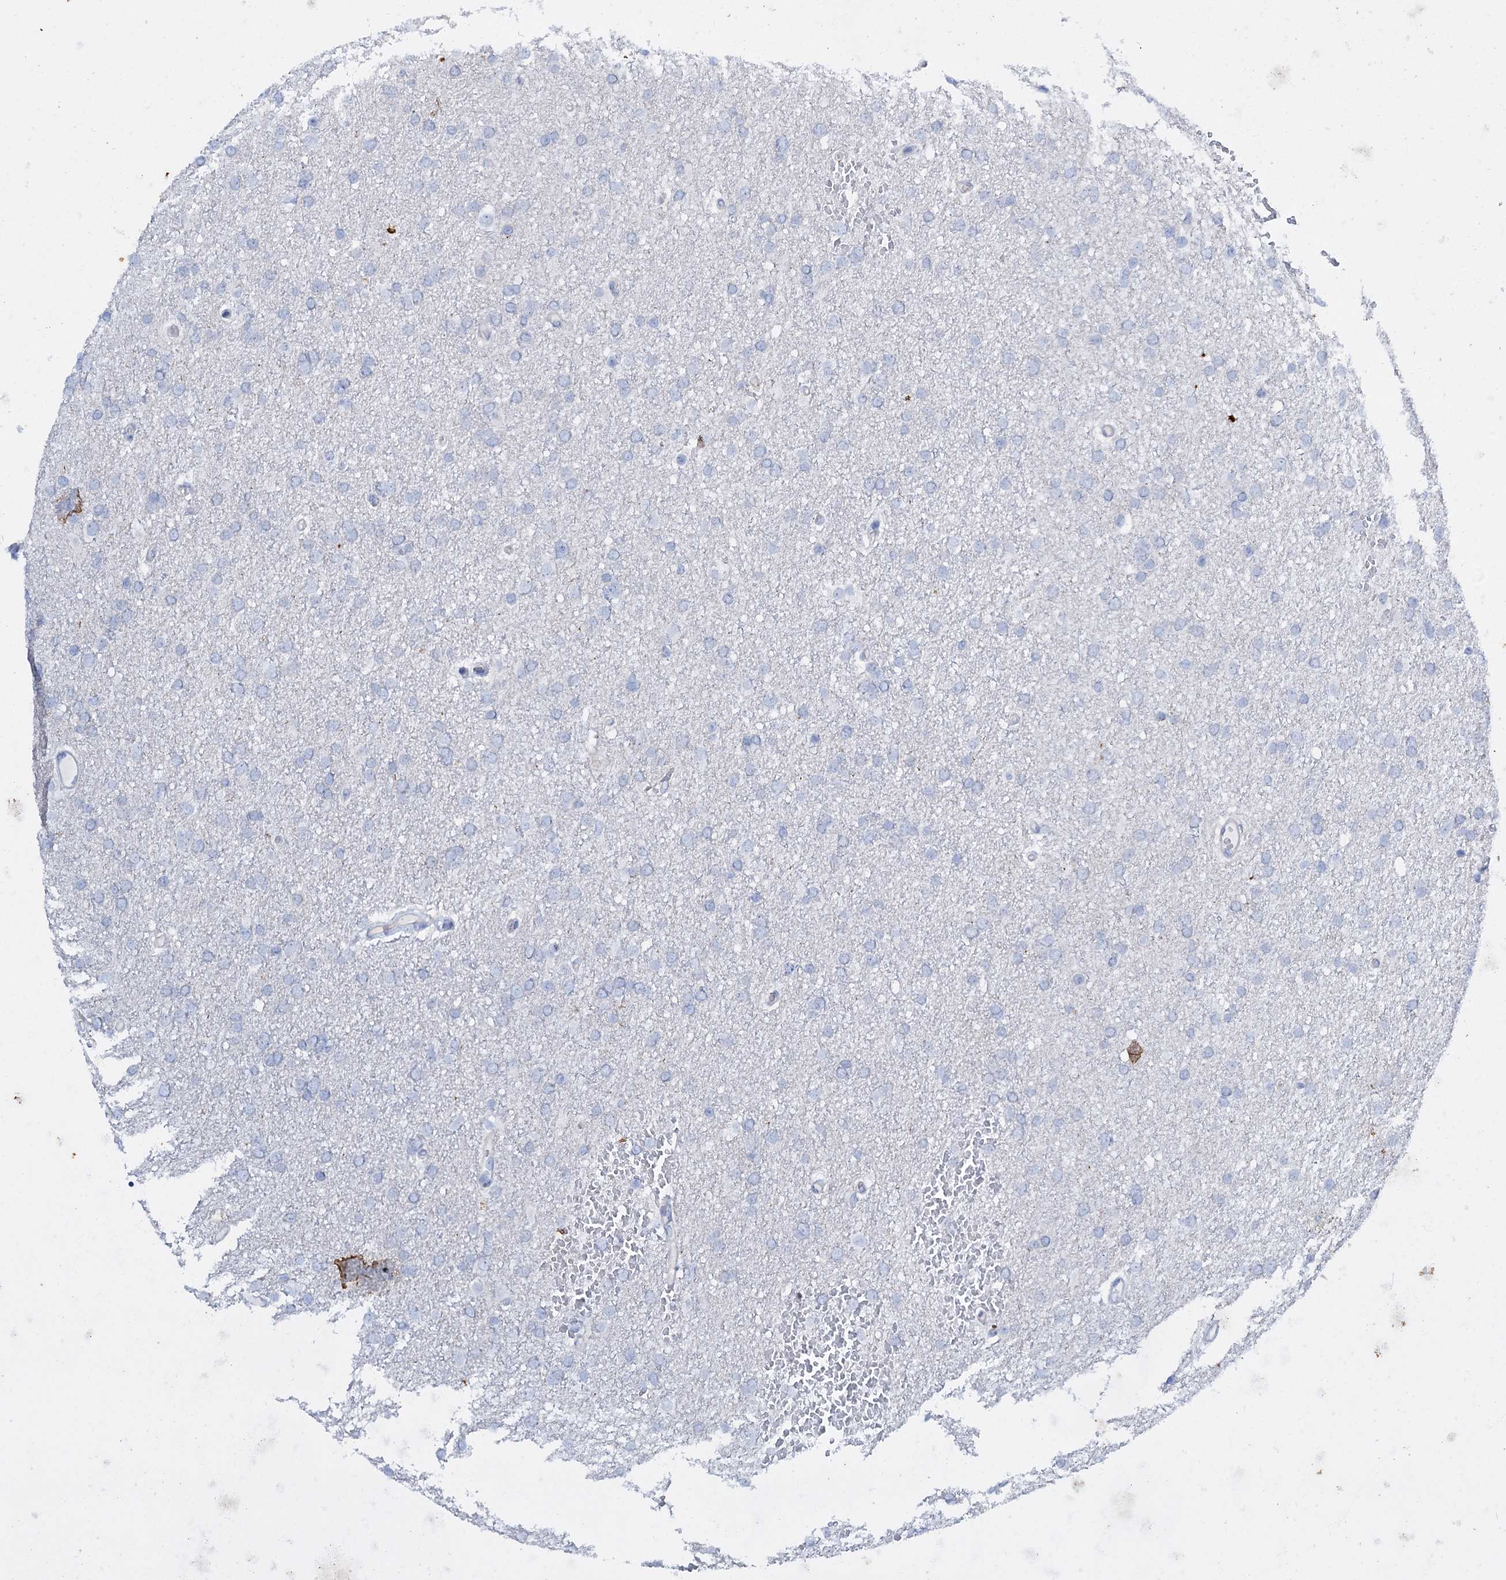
{"staining": {"intensity": "negative", "quantity": "none", "location": "none"}, "tissue": "glioma", "cell_type": "Tumor cells", "image_type": "cancer", "snomed": [{"axis": "morphology", "description": "Glioma, malignant, High grade"}, {"axis": "topography", "description": "Cerebral cortex"}], "caption": "Immunohistochemical staining of human malignant high-grade glioma displays no significant expression in tumor cells.", "gene": "FAAP20", "patient": {"sex": "female", "age": 36}}